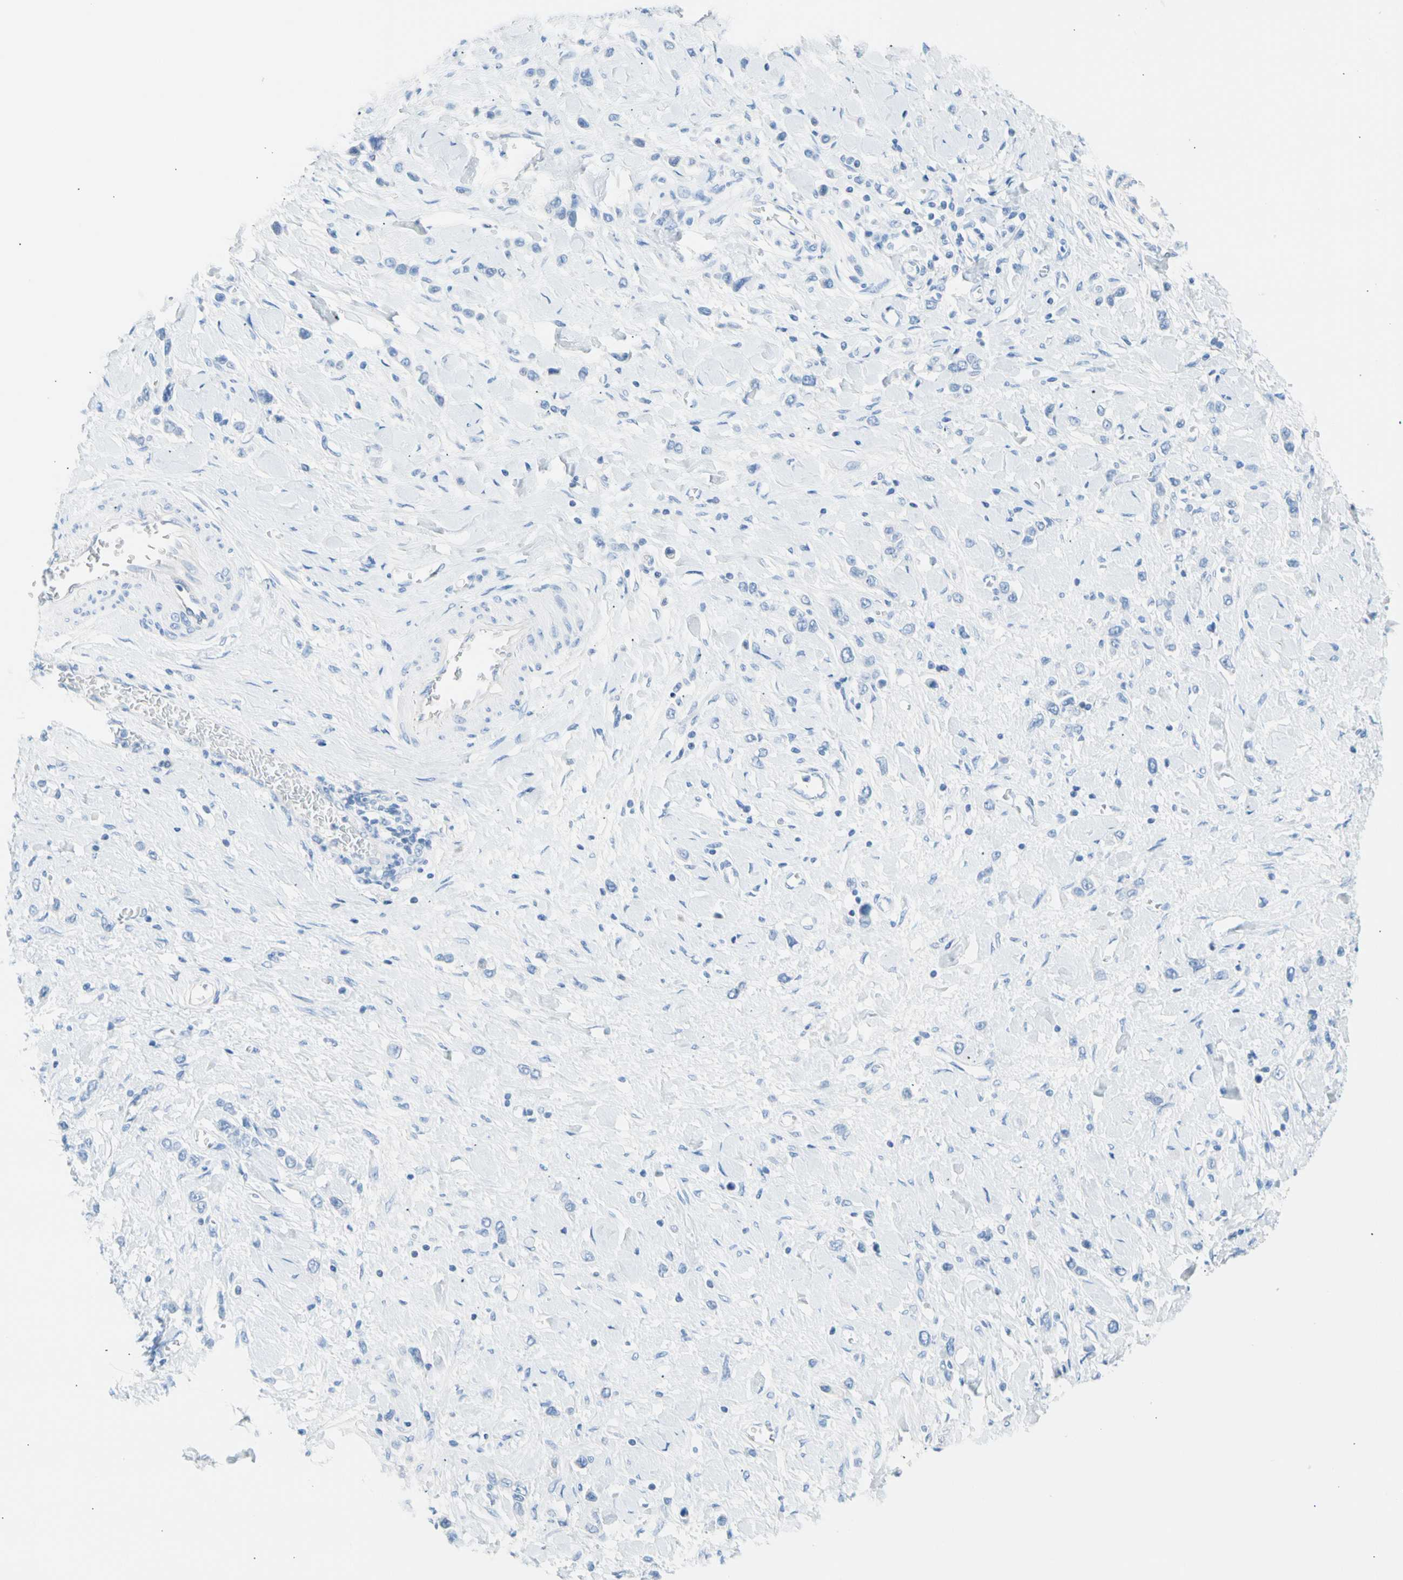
{"staining": {"intensity": "negative", "quantity": "none", "location": "none"}, "tissue": "stomach cancer", "cell_type": "Tumor cells", "image_type": "cancer", "snomed": [{"axis": "morphology", "description": "Normal tissue, NOS"}, {"axis": "morphology", "description": "Adenocarcinoma, NOS"}, {"axis": "topography", "description": "Stomach, upper"}, {"axis": "topography", "description": "Stomach"}], "caption": "Human stomach adenocarcinoma stained for a protein using IHC demonstrates no positivity in tumor cells.", "gene": "CEL", "patient": {"sex": "female", "age": 65}}